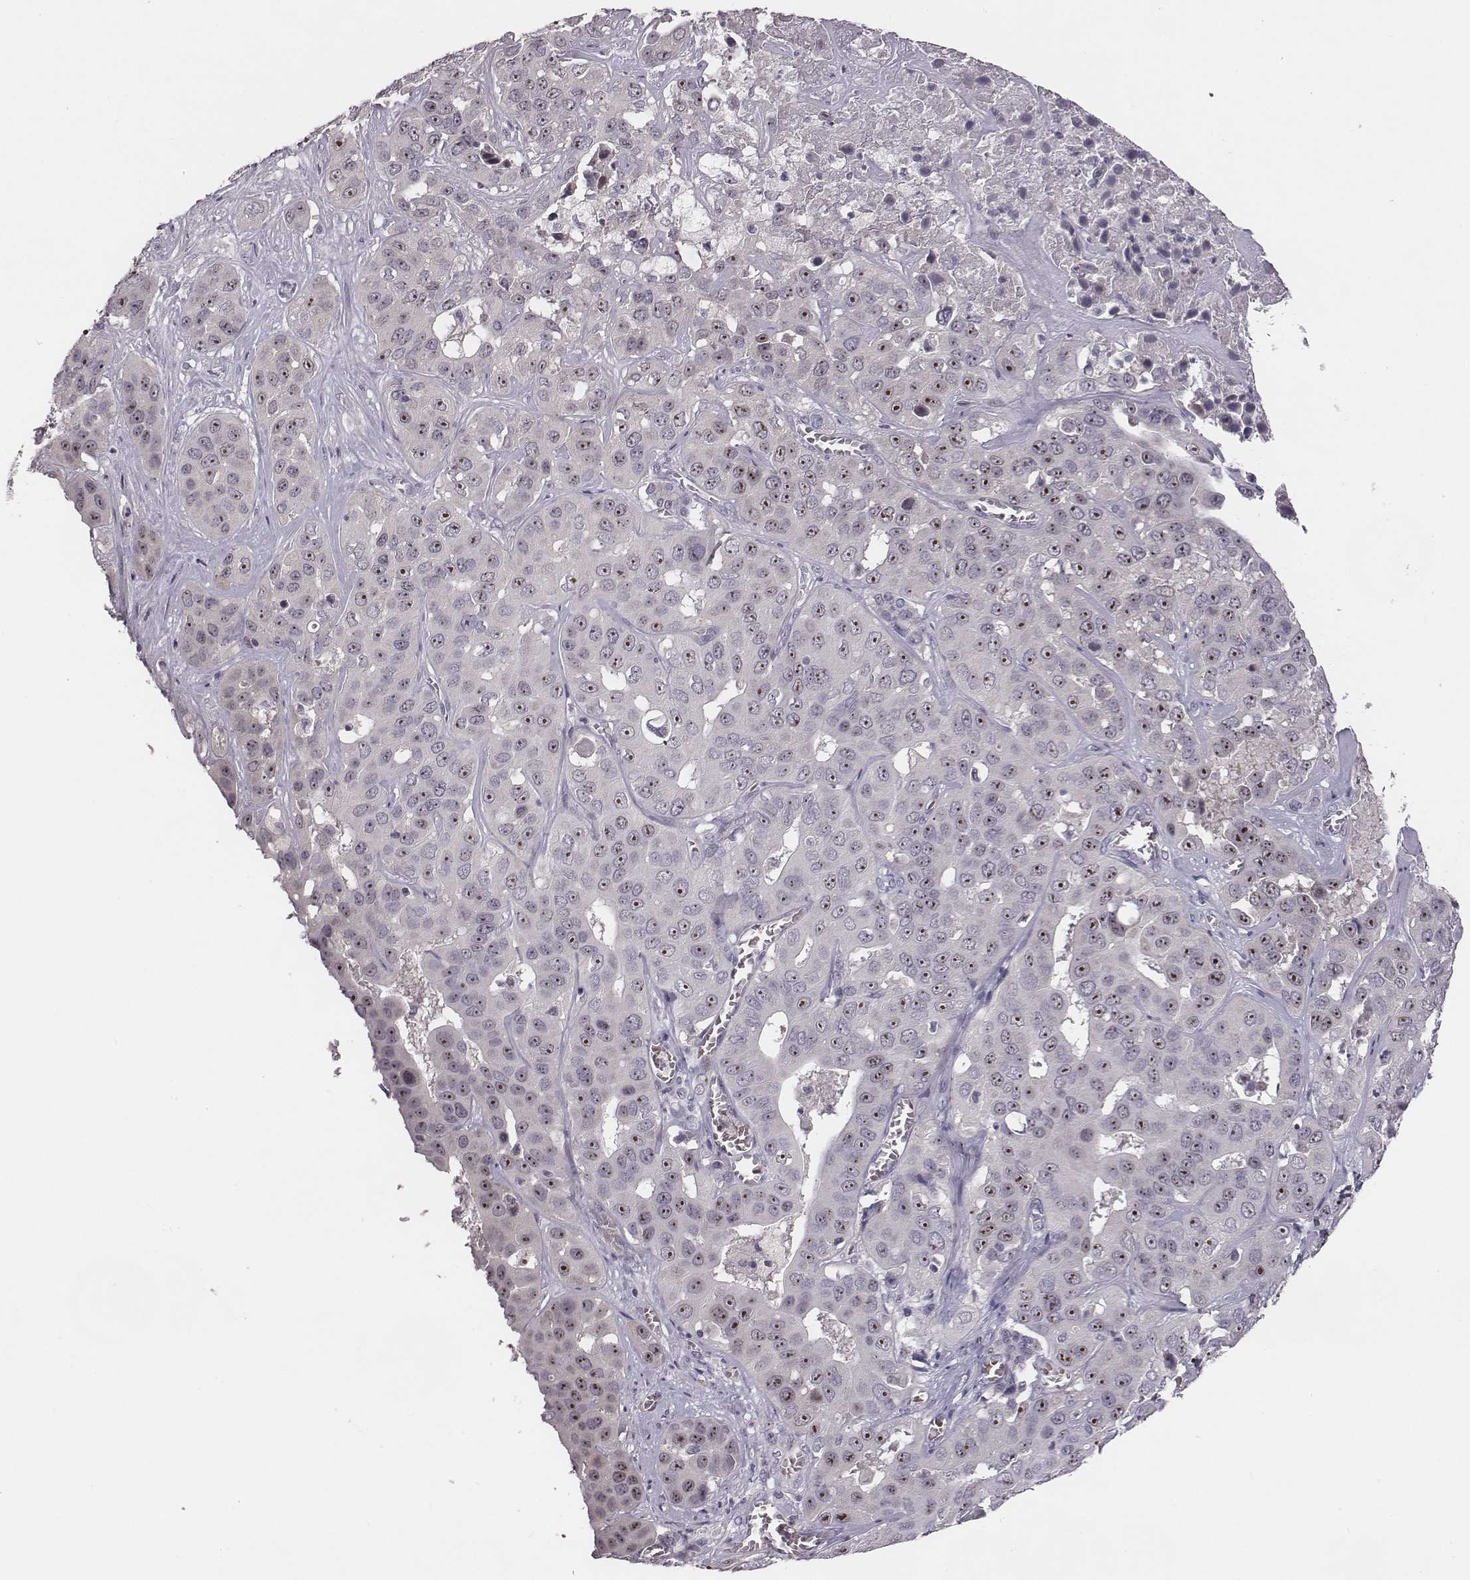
{"staining": {"intensity": "strong", "quantity": "25%-75%", "location": "nuclear"}, "tissue": "liver cancer", "cell_type": "Tumor cells", "image_type": "cancer", "snomed": [{"axis": "morphology", "description": "Cholangiocarcinoma"}, {"axis": "topography", "description": "Liver"}], "caption": "Human liver cancer stained with a brown dye shows strong nuclear positive expression in about 25%-75% of tumor cells.", "gene": "NIFK", "patient": {"sex": "female", "age": 52}}